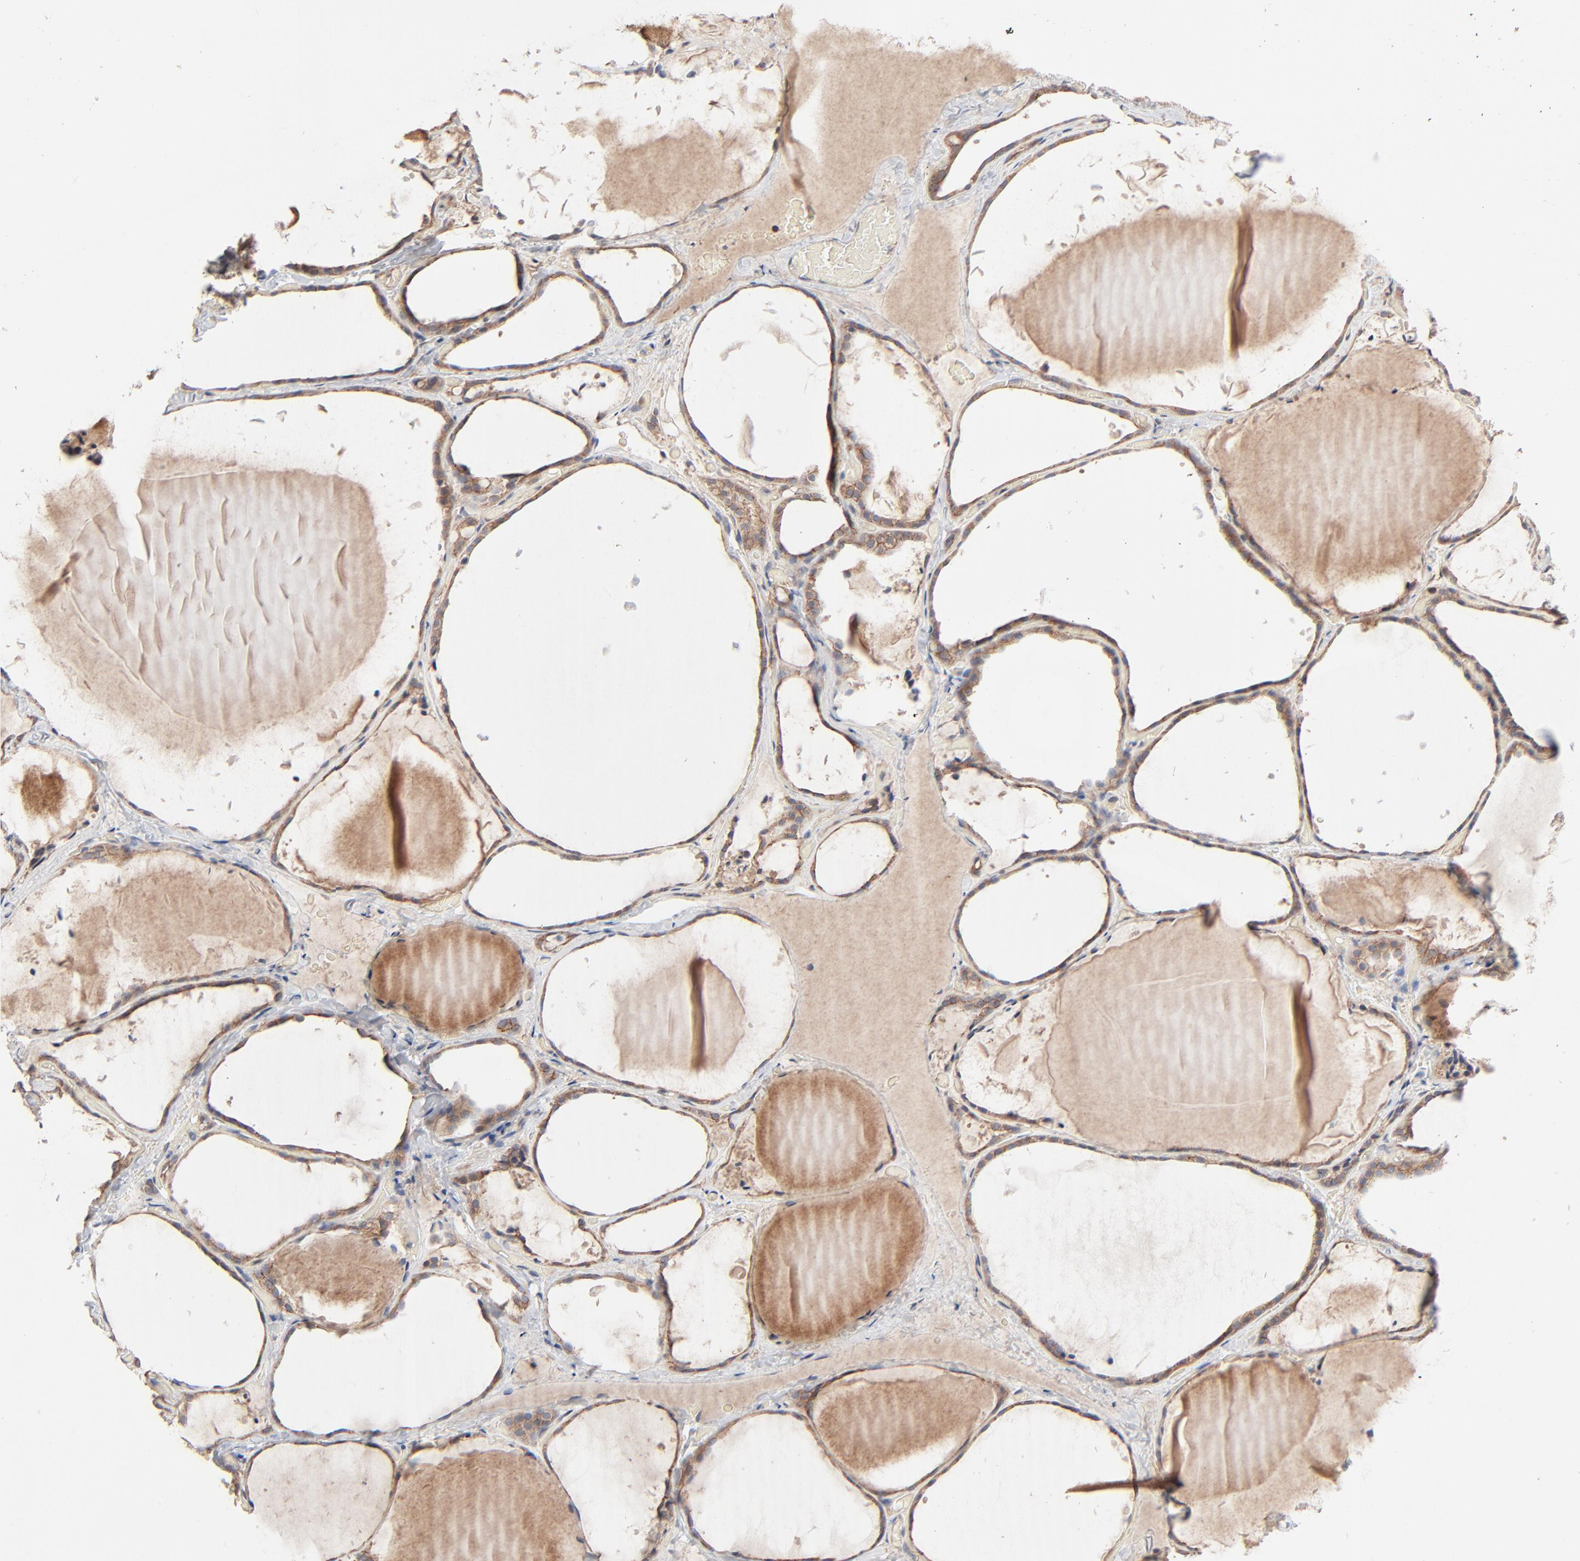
{"staining": {"intensity": "moderate", "quantity": ">75%", "location": "cytoplasmic/membranous"}, "tissue": "thyroid gland", "cell_type": "Glandular cells", "image_type": "normal", "snomed": [{"axis": "morphology", "description": "Normal tissue, NOS"}, {"axis": "topography", "description": "Thyroid gland"}], "caption": "Protein staining reveals moderate cytoplasmic/membranous positivity in approximately >75% of glandular cells in normal thyroid gland.", "gene": "ABLIM3", "patient": {"sex": "female", "age": 22}}